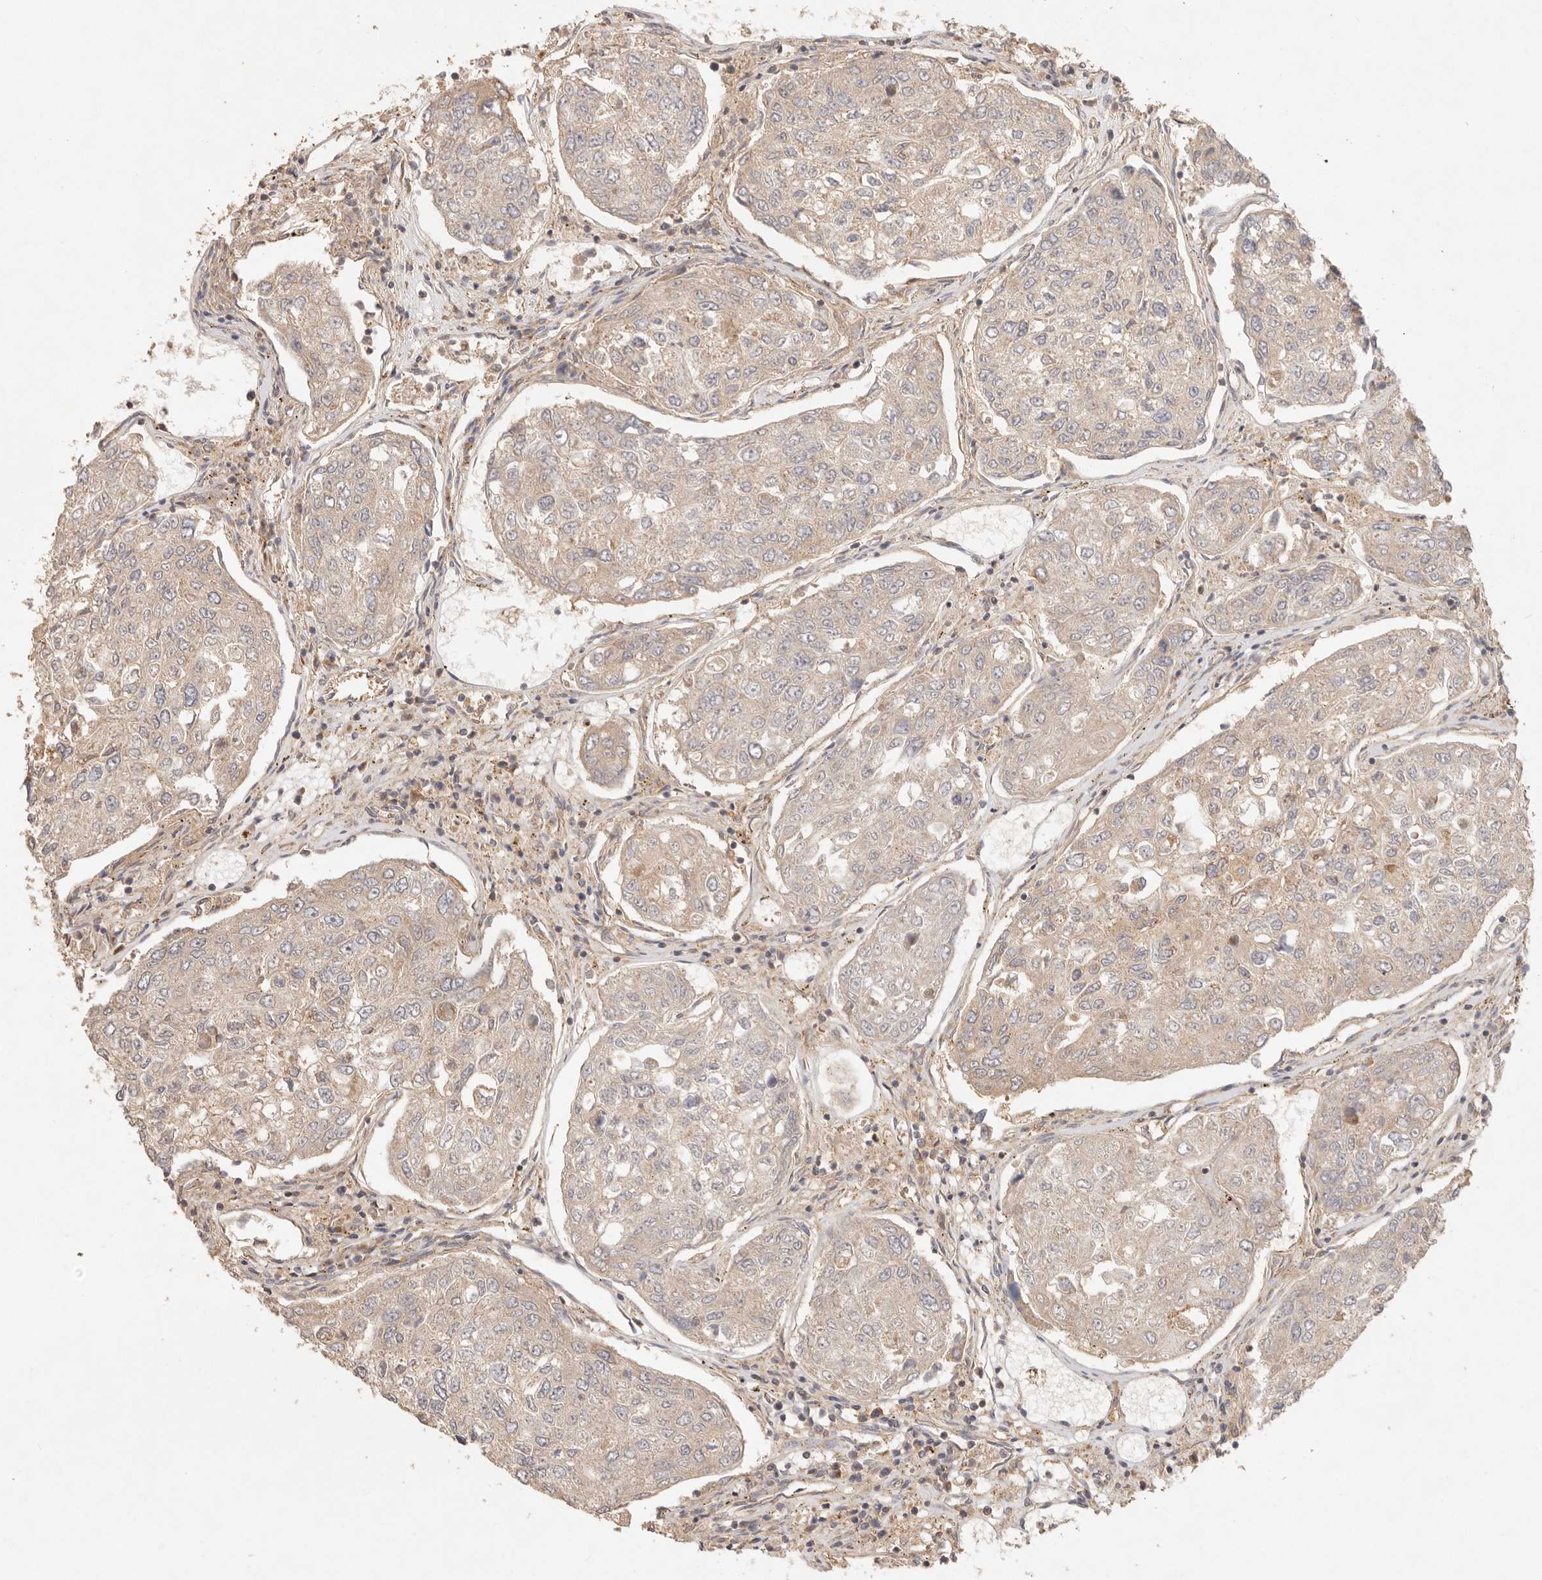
{"staining": {"intensity": "weak", "quantity": "<25%", "location": "cytoplasmic/membranous"}, "tissue": "urothelial cancer", "cell_type": "Tumor cells", "image_type": "cancer", "snomed": [{"axis": "morphology", "description": "Urothelial carcinoma, High grade"}, {"axis": "topography", "description": "Lymph node"}, {"axis": "topography", "description": "Urinary bladder"}], "caption": "IHC of human urothelial carcinoma (high-grade) shows no positivity in tumor cells.", "gene": "HECTD3", "patient": {"sex": "male", "age": 51}}